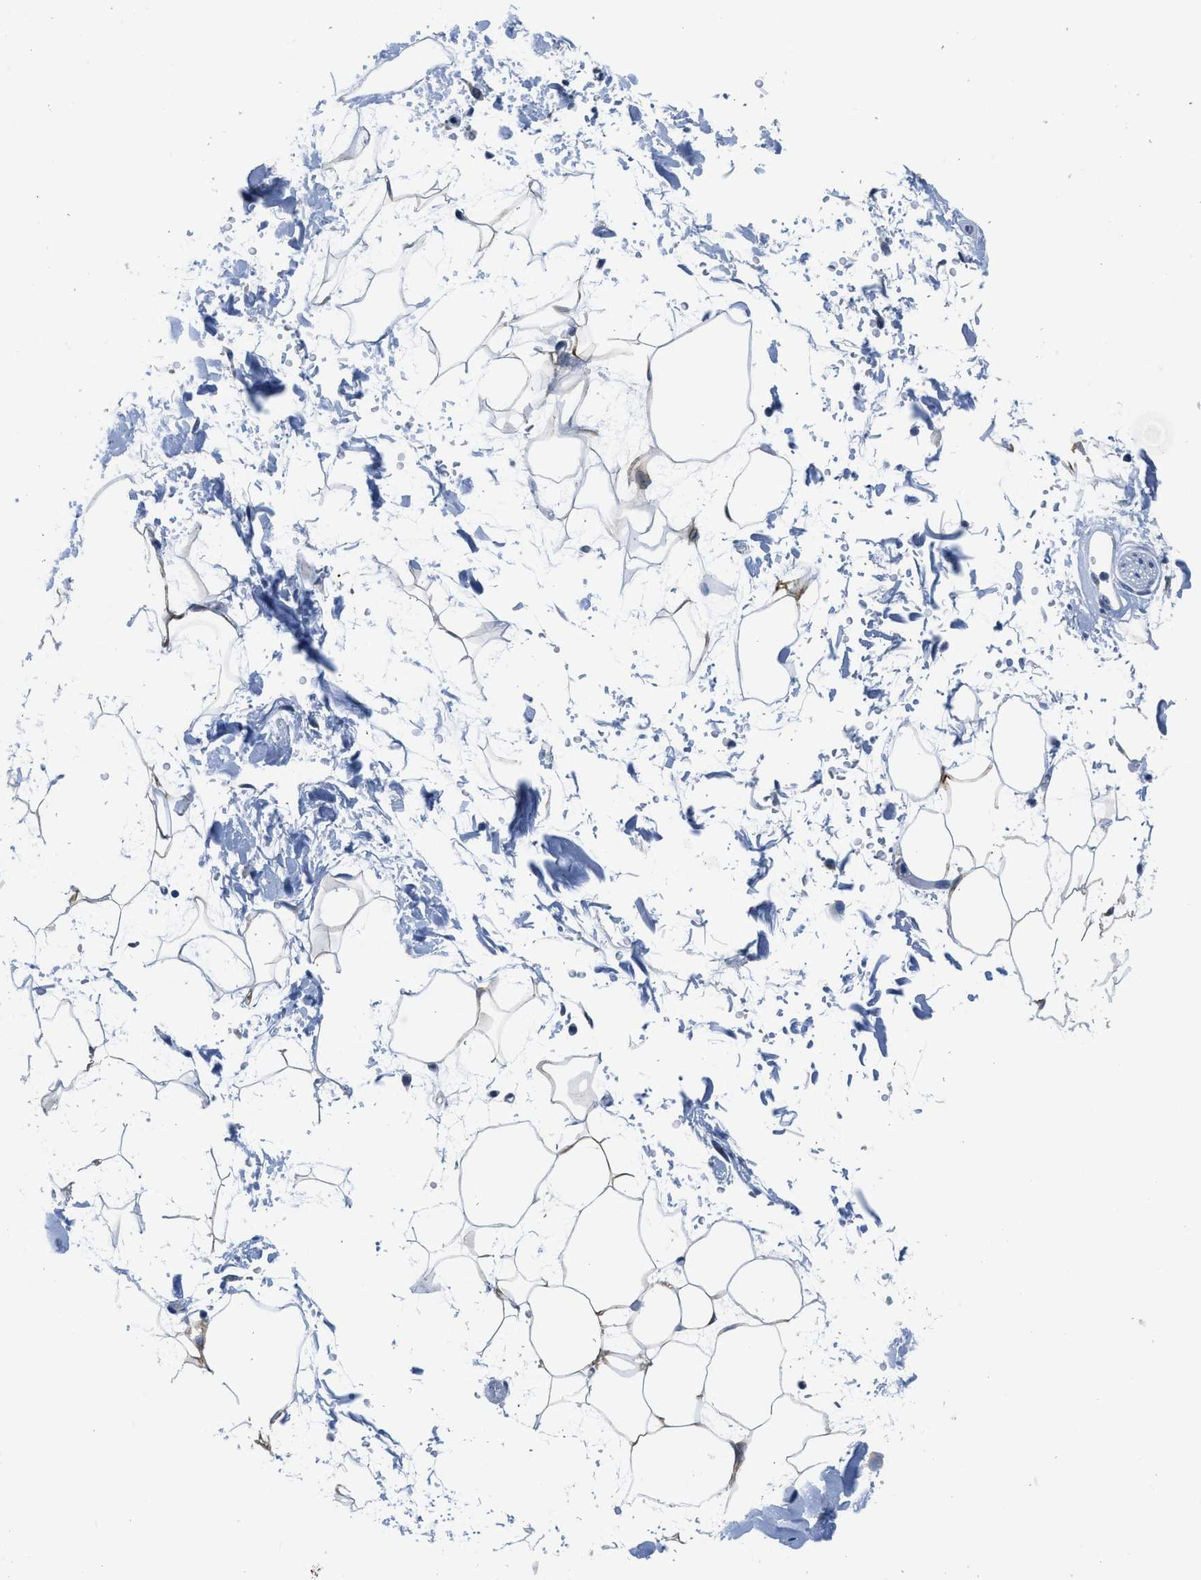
{"staining": {"intensity": "negative", "quantity": "none", "location": "none"}, "tissue": "adipose tissue", "cell_type": "Adipocytes", "image_type": "normal", "snomed": [{"axis": "morphology", "description": "Normal tissue, NOS"}, {"axis": "topography", "description": "Soft tissue"}], "caption": "Histopathology image shows no protein positivity in adipocytes of normal adipose tissue. The staining is performed using DAB (3,3'-diaminobenzidine) brown chromogen with nuclei counter-stained in using hematoxylin.", "gene": "GJA3", "patient": {"sex": "male", "age": 72}}